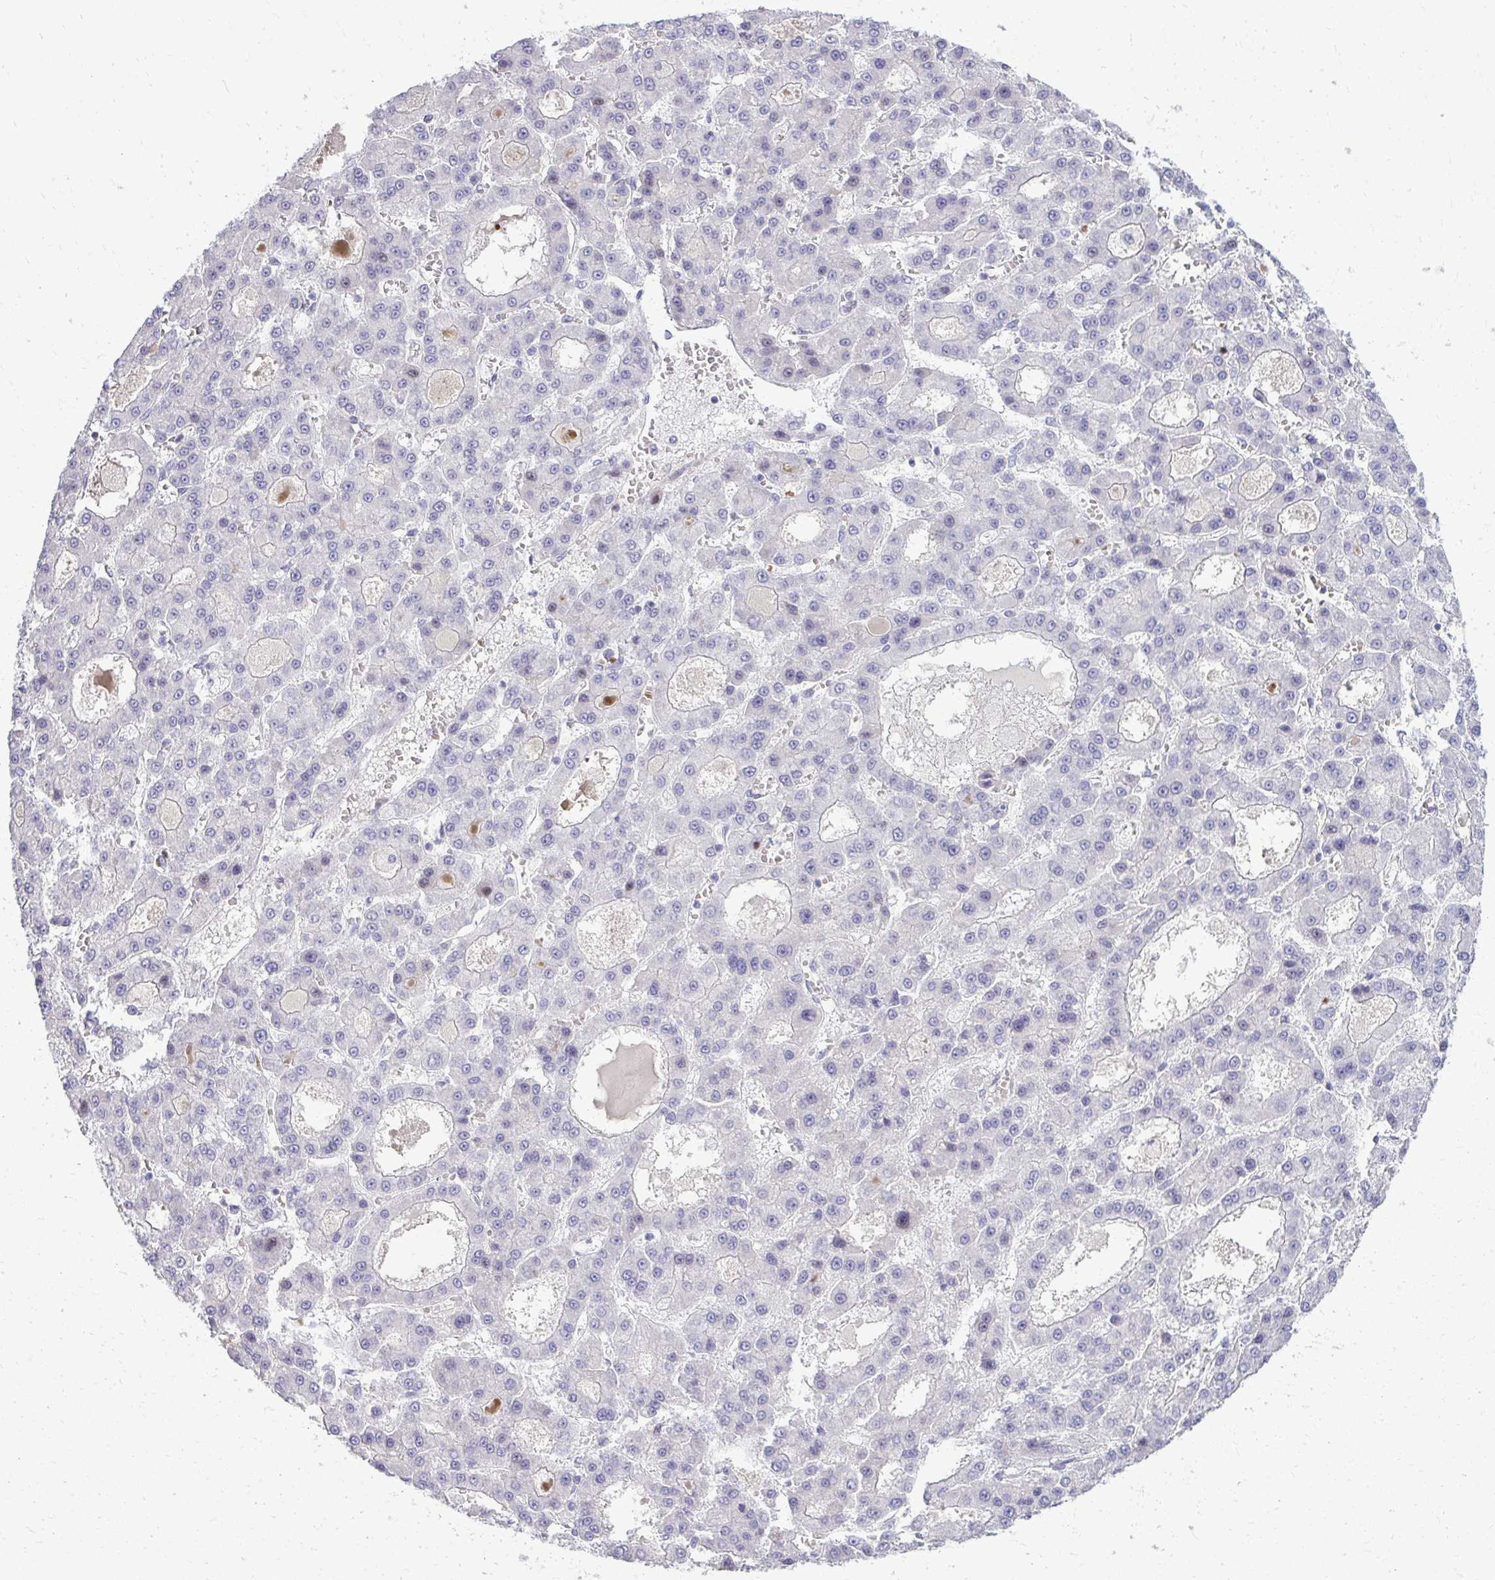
{"staining": {"intensity": "negative", "quantity": "none", "location": "none"}, "tissue": "liver cancer", "cell_type": "Tumor cells", "image_type": "cancer", "snomed": [{"axis": "morphology", "description": "Carcinoma, Hepatocellular, NOS"}, {"axis": "topography", "description": "Liver"}], "caption": "IHC histopathology image of neoplastic tissue: human liver hepatocellular carcinoma stained with DAB (3,3'-diaminobenzidine) reveals no significant protein positivity in tumor cells.", "gene": "DLX4", "patient": {"sex": "male", "age": 70}}